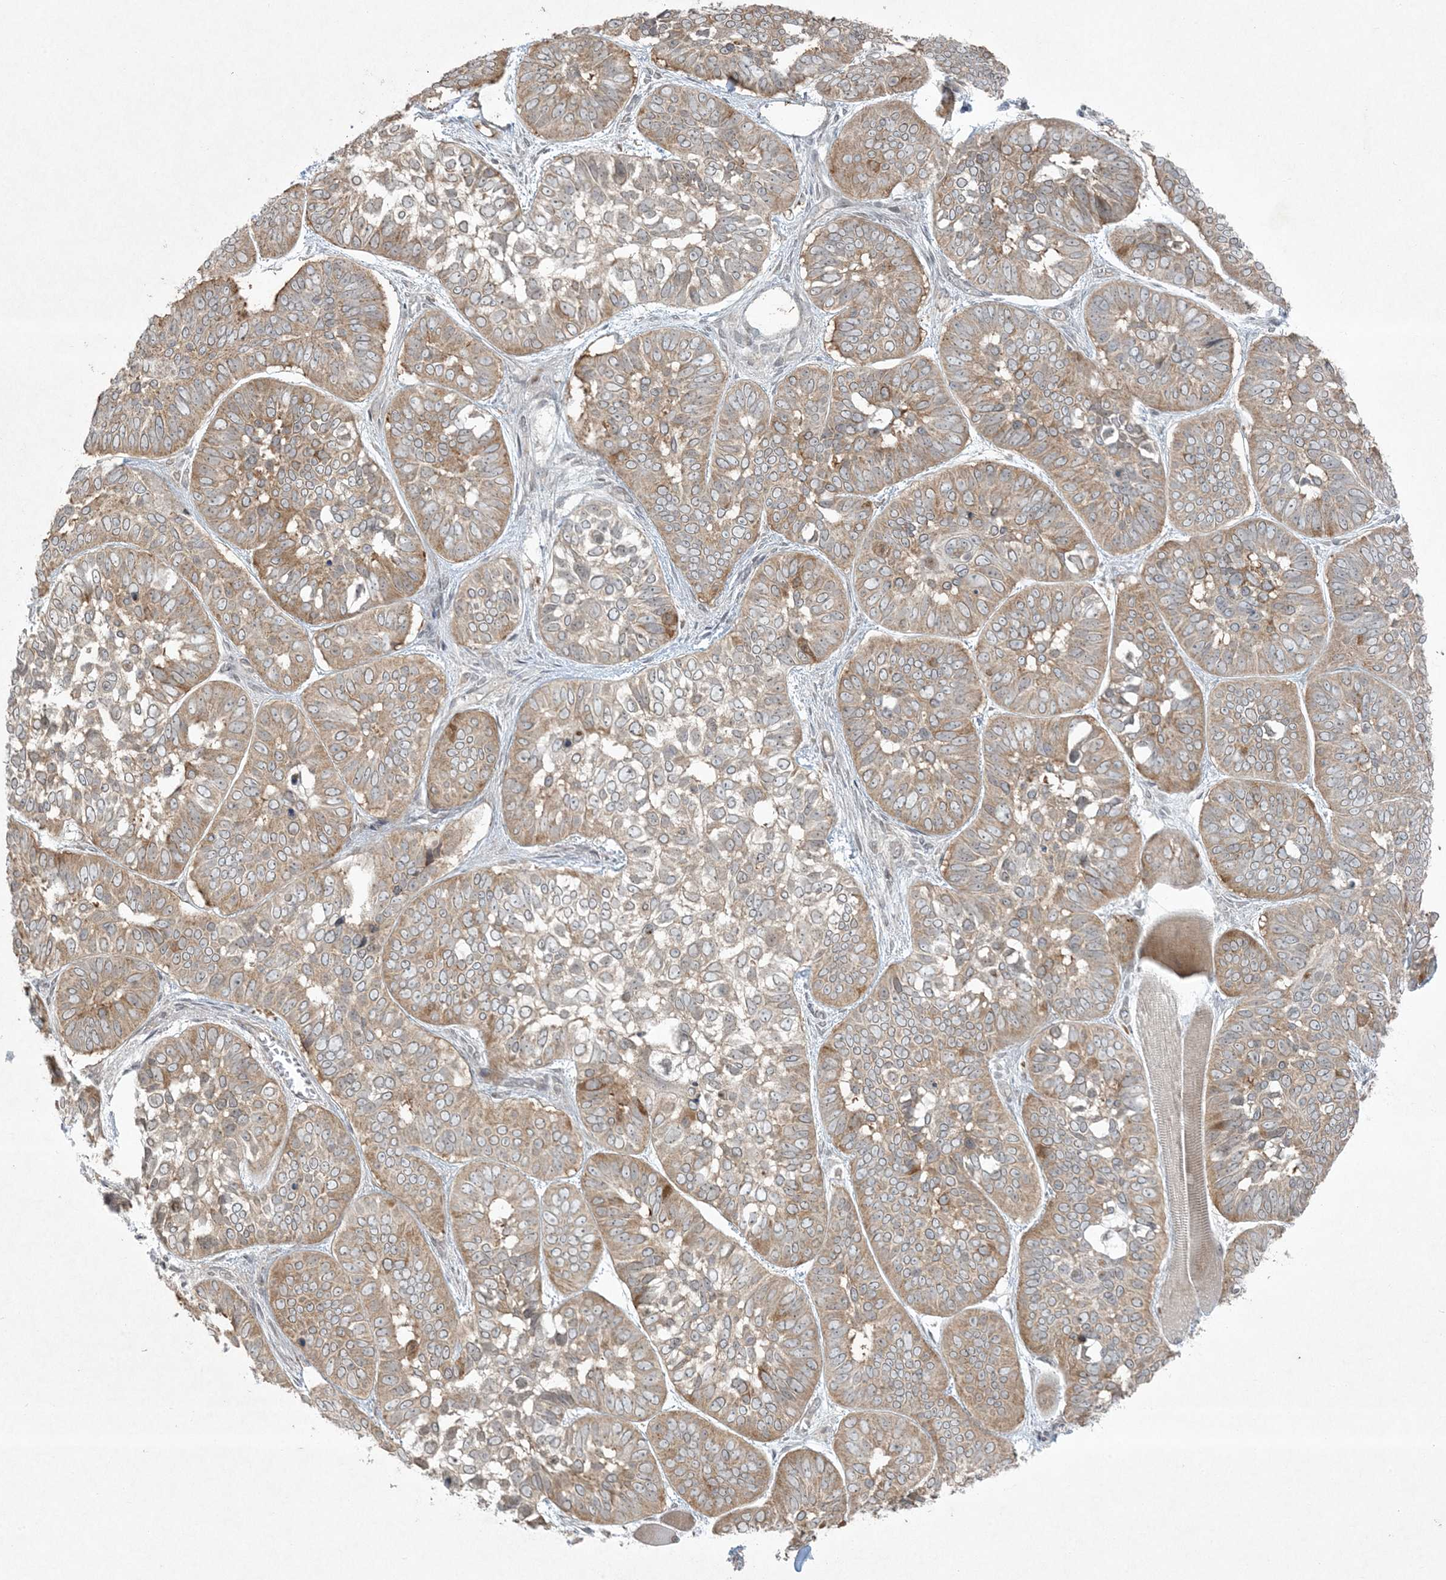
{"staining": {"intensity": "moderate", "quantity": "25%-75%", "location": "cytoplasmic/membranous"}, "tissue": "skin cancer", "cell_type": "Tumor cells", "image_type": "cancer", "snomed": [{"axis": "morphology", "description": "Basal cell carcinoma"}, {"axis": "topography", "description": "Skin"}], "caption": "IHC photomicrograph of skin cancer (basal cell carcinoma) stained for a protein (brown), which exhibits medium levels of moderate cytoplasmic/membranous expression in approximately 25%-75% of tumor cells.", "gene": "ZNF263", "patient": {"sex": "male", "age": 62}}